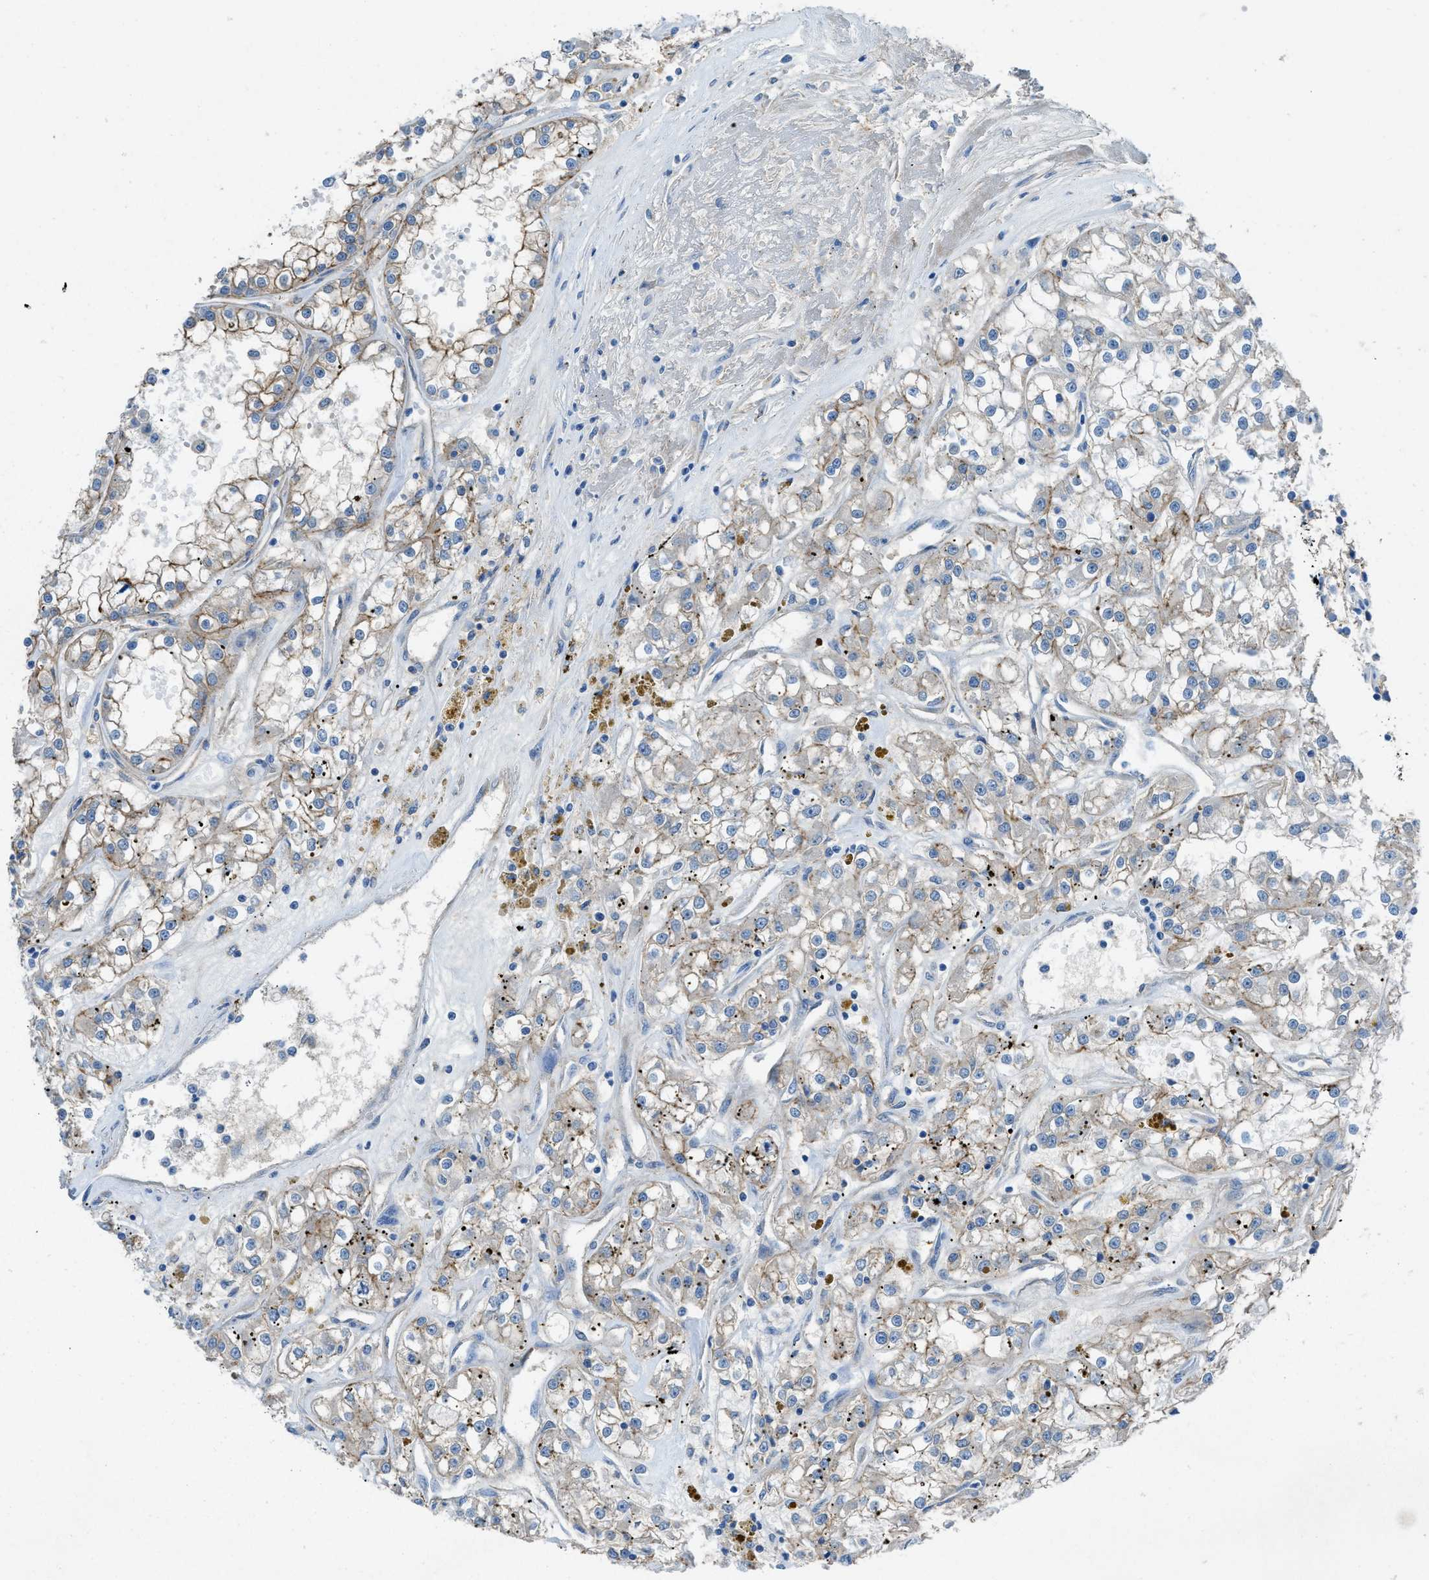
{"staining": {"intensity": "weak", "quantity": "25%-75%", "location": "cytoplasmic/membranous"}, "tissue": "renal cancer", "cell_type": "Tumor cells", "image_type": "cancer", "snomed": [{"axis": "morphology", "description": "Adenocarcinoma, NOS"}, {"axis": "topography", "description": "Kidney"}], "caption": "DAB (3,3'-diaminobenzidine) immunohistochemical staining of adenocarcinoma (renal) shows weak cytoplasmic/membranous protein staining in about 25%-75% of tumor cells.", "gene": "PTGFRN", "patient": {"sex": "female", "age": 52}}